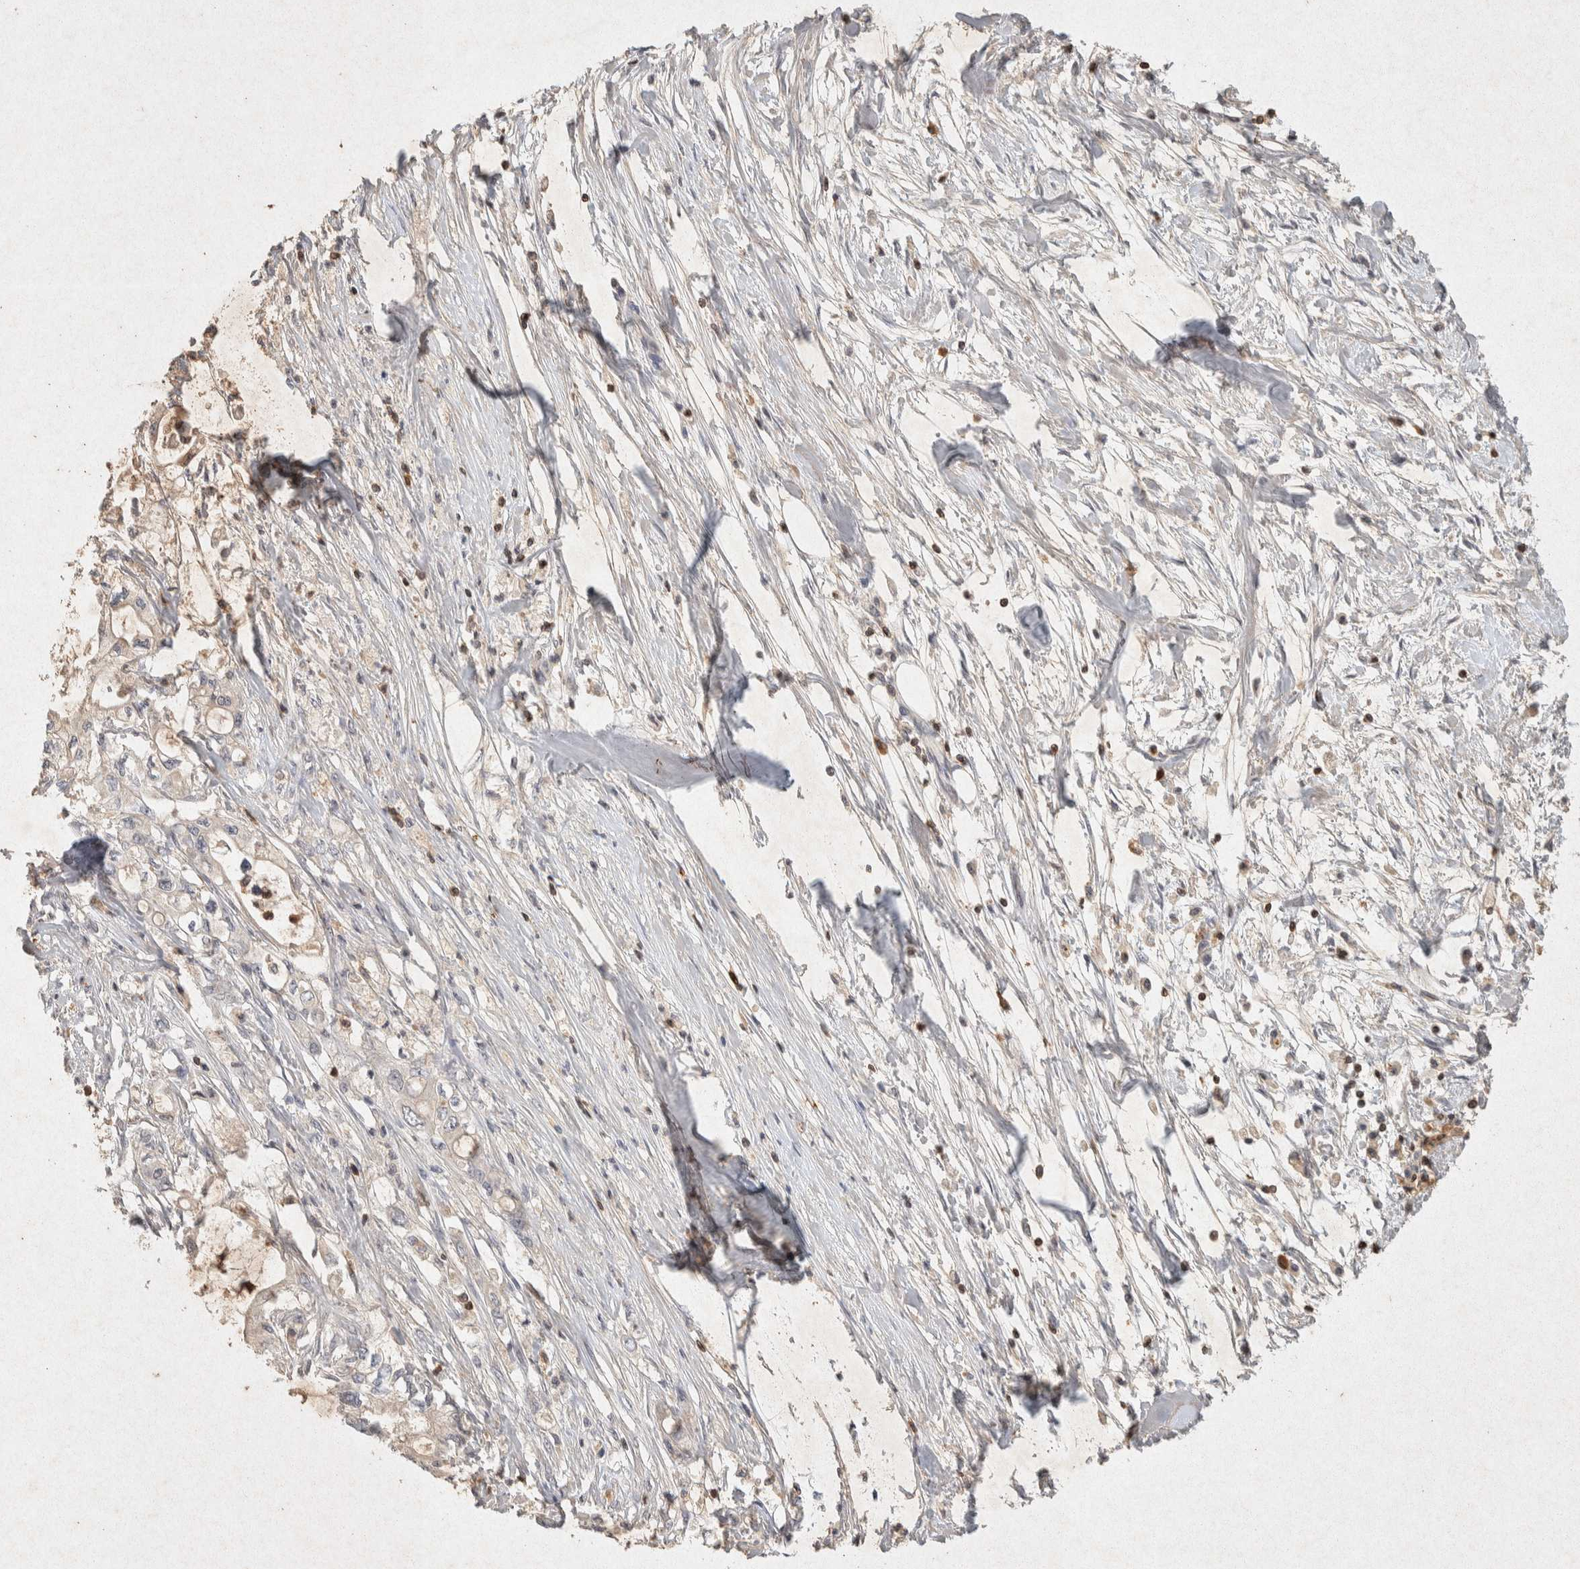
{"staining": {"intensity": "negative", "quantity": "none", "location": "none"}, "tissue": "pancreatic cancer", "cell_type": "Tumor cells", "image_type": "cancer", "snomed": [{"axis": "morphology", "description": "Adenocarcinoma, NOS"}, {"axis": "topography", "description": "Pancreas"}], "caption": "There is no significant expression in tumor cells of pancreatic adenocarcinoma. The staining was performed using DAB (3,3'-diaminobenzidine) to visualize the protein expression in brown, while the nuclei were stained in blue with hematoxylin (Magnification: 20x).", "gene": "RAC2", "patient": {"sex": "male", "age": 79}}